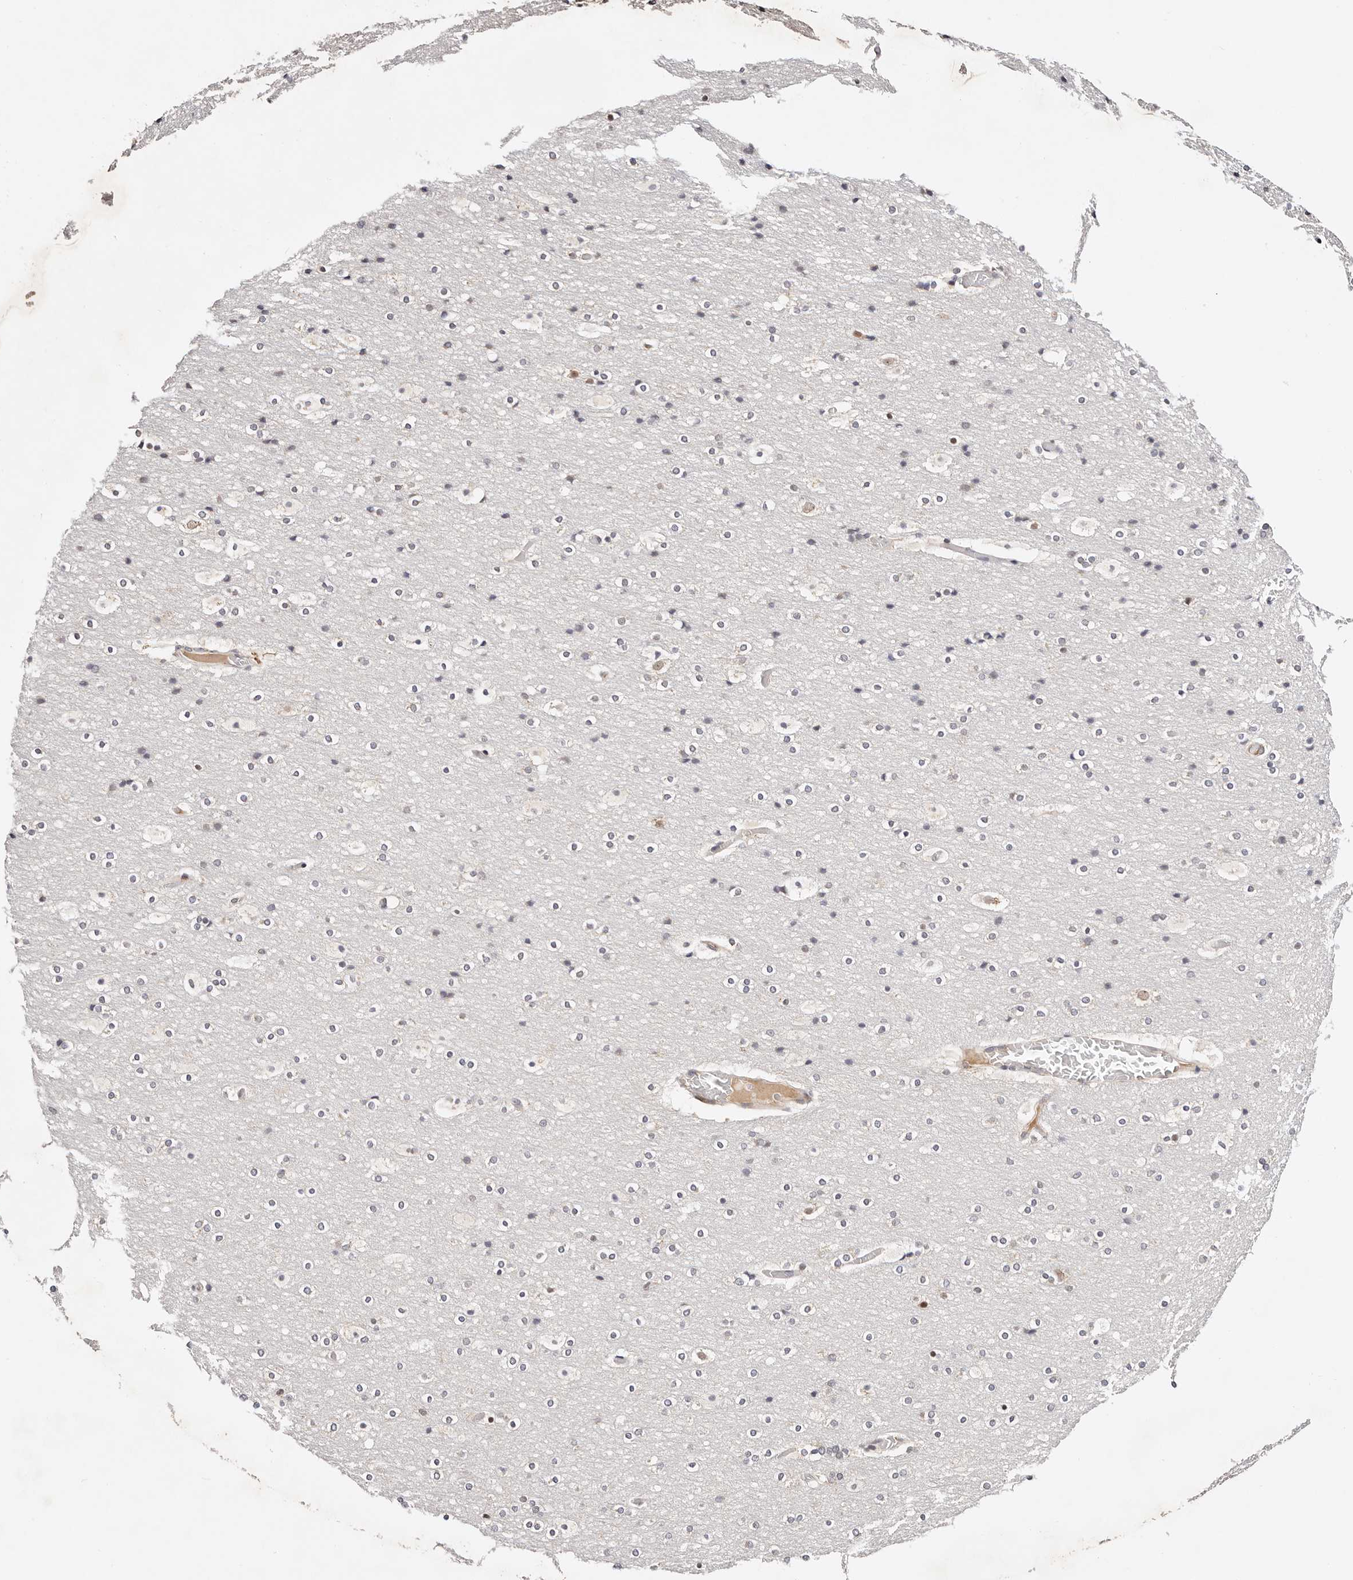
{"staining": {"intensity": "negative", "quantity": "none", "location": "none"}, "tissue": "cerebral cortex", "cell_type": "Endothelial cells", "image_type": "normal", "snomed": [{"axis": "morphology", "description": "Normal tissue, NOS"}, {"axis": "topography", "description": "Cerebral cortex"}], "caption": "Photomicrograph shows no significant protein staining in endothelial cells of benign cerebral cortex.", "gene": "VIPAS39", "patient": {"sex": "male", "age": 57}}